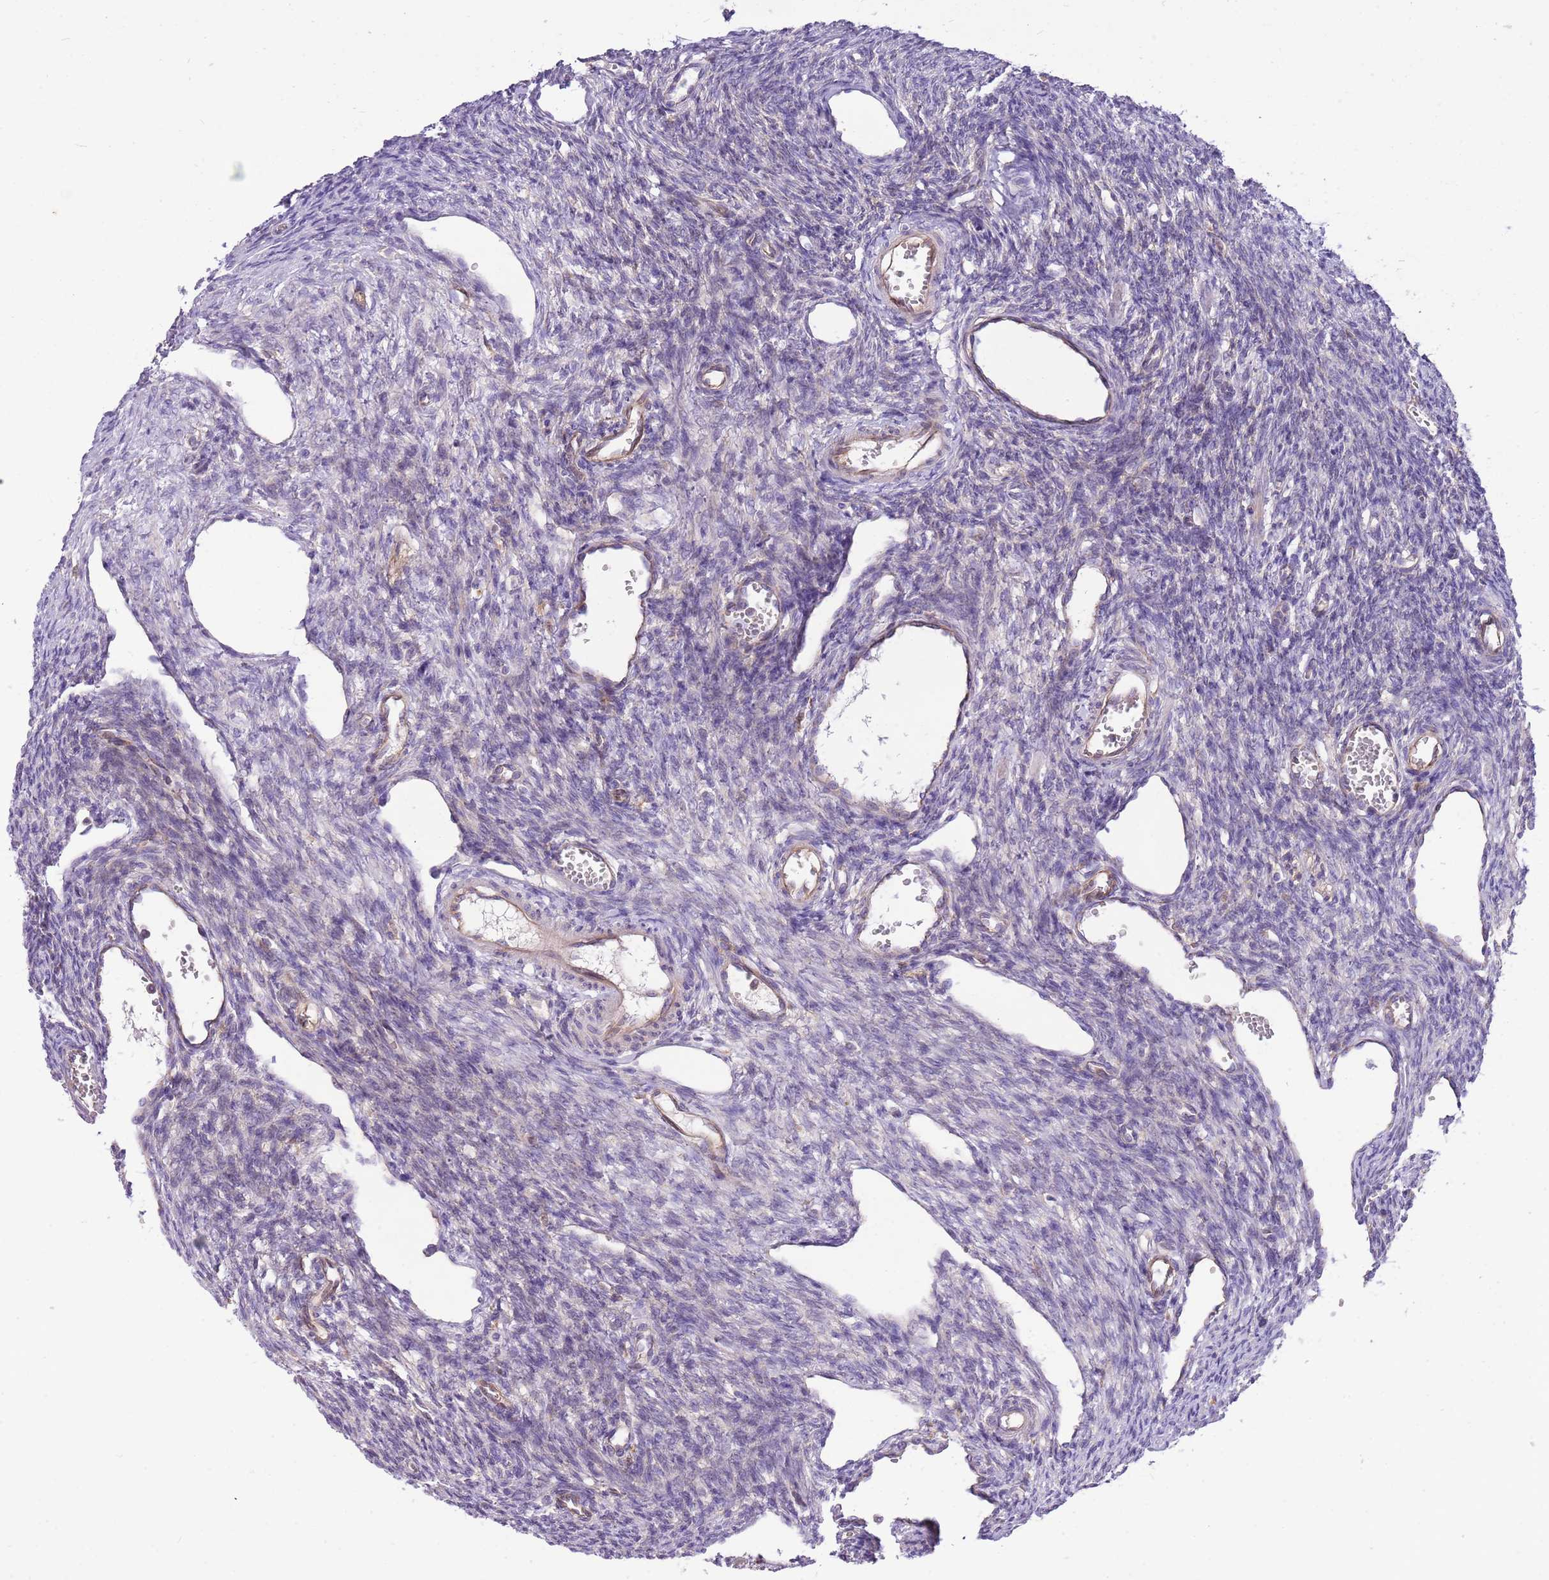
{"staining": {"intensity": "weak", "quantity": ">75%", "location": "cytoplasmic/membranous"}, "tissue": "ovary", "cell_type": "Follicle cells", "image_type": "normal", "snomed": [{"axis": "morphology", "description": "Normal tissue, NOS"}, {"axis": "morphology", "description": "Cyst, NOS"}, {"axis": "topography", "description": "Ovary"}], "caption": "Immunohistochemistry (IHC) photomicrograph of unremarkable ovary: ovary stained using immunohistochemistry exhibits low levels of weak protein expression localized specifically in the cytoplasmic/membranous of follicle cells, appearing as a cytoplasmic/membranous brown color.", "gene": "WDR90", "patient": {"sex": "female", "age": 33}}